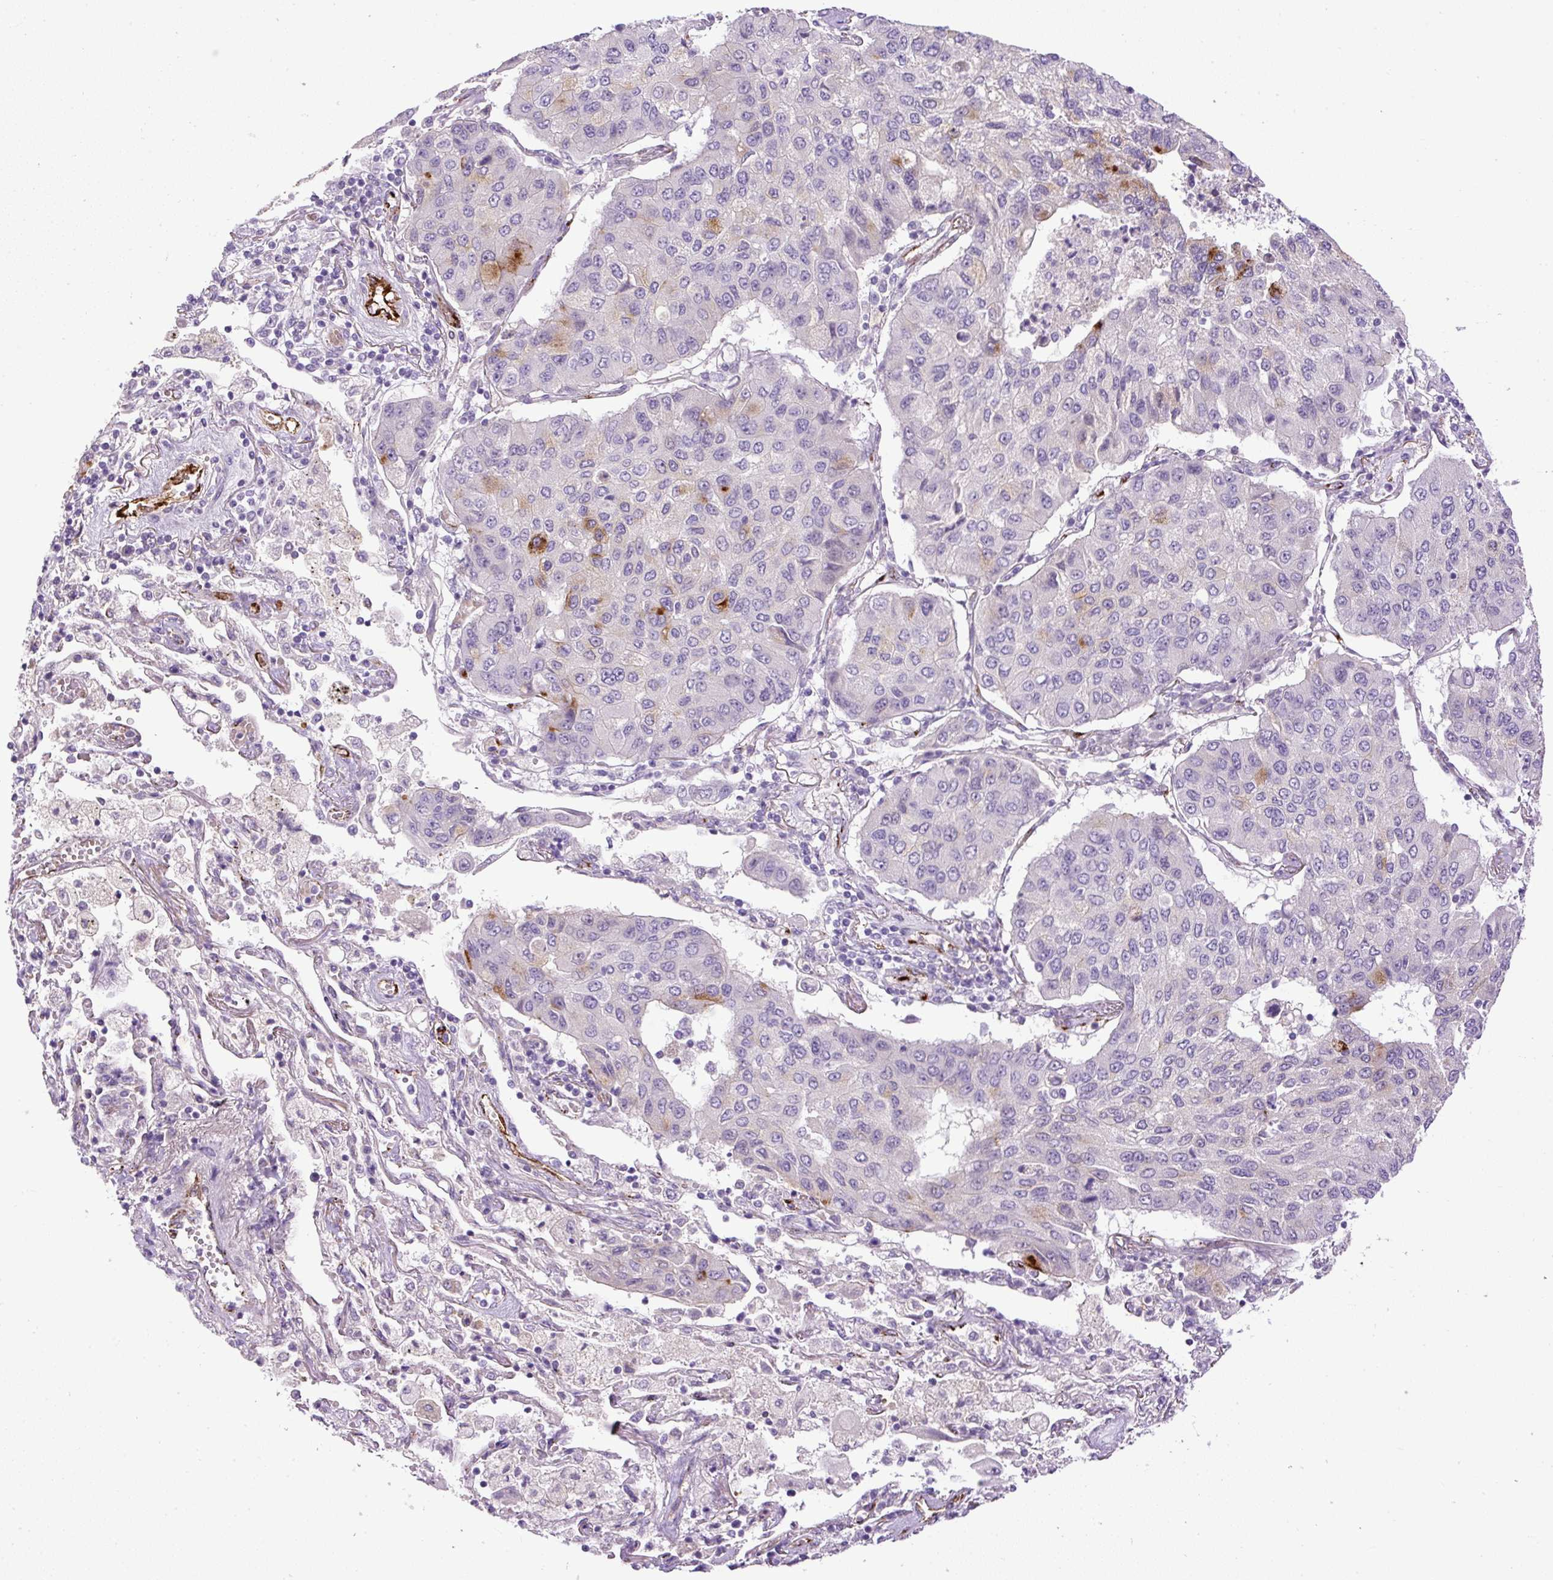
{"staining": {"intensity": "moderate", "quantity": "<25%", "location": "cytoplasmic/membranous"}, "tissue": "lung cancer", "cell_type": "Tumor cells", "image_type": "cancer", "snomed": [{"axis": "morphology", "description": "Squamous cell carcinoma, NOS"}, {"axis": "topography", "description": "Lung"}], "caption": "Squamous cell carcinoma (lung) tissue demonstrates moderate cytoplasmic/membranous positivity in approximately <25% of tumor cells", "gene": "LEFTY2", "patient": {"sex": "male", "age": 74}}